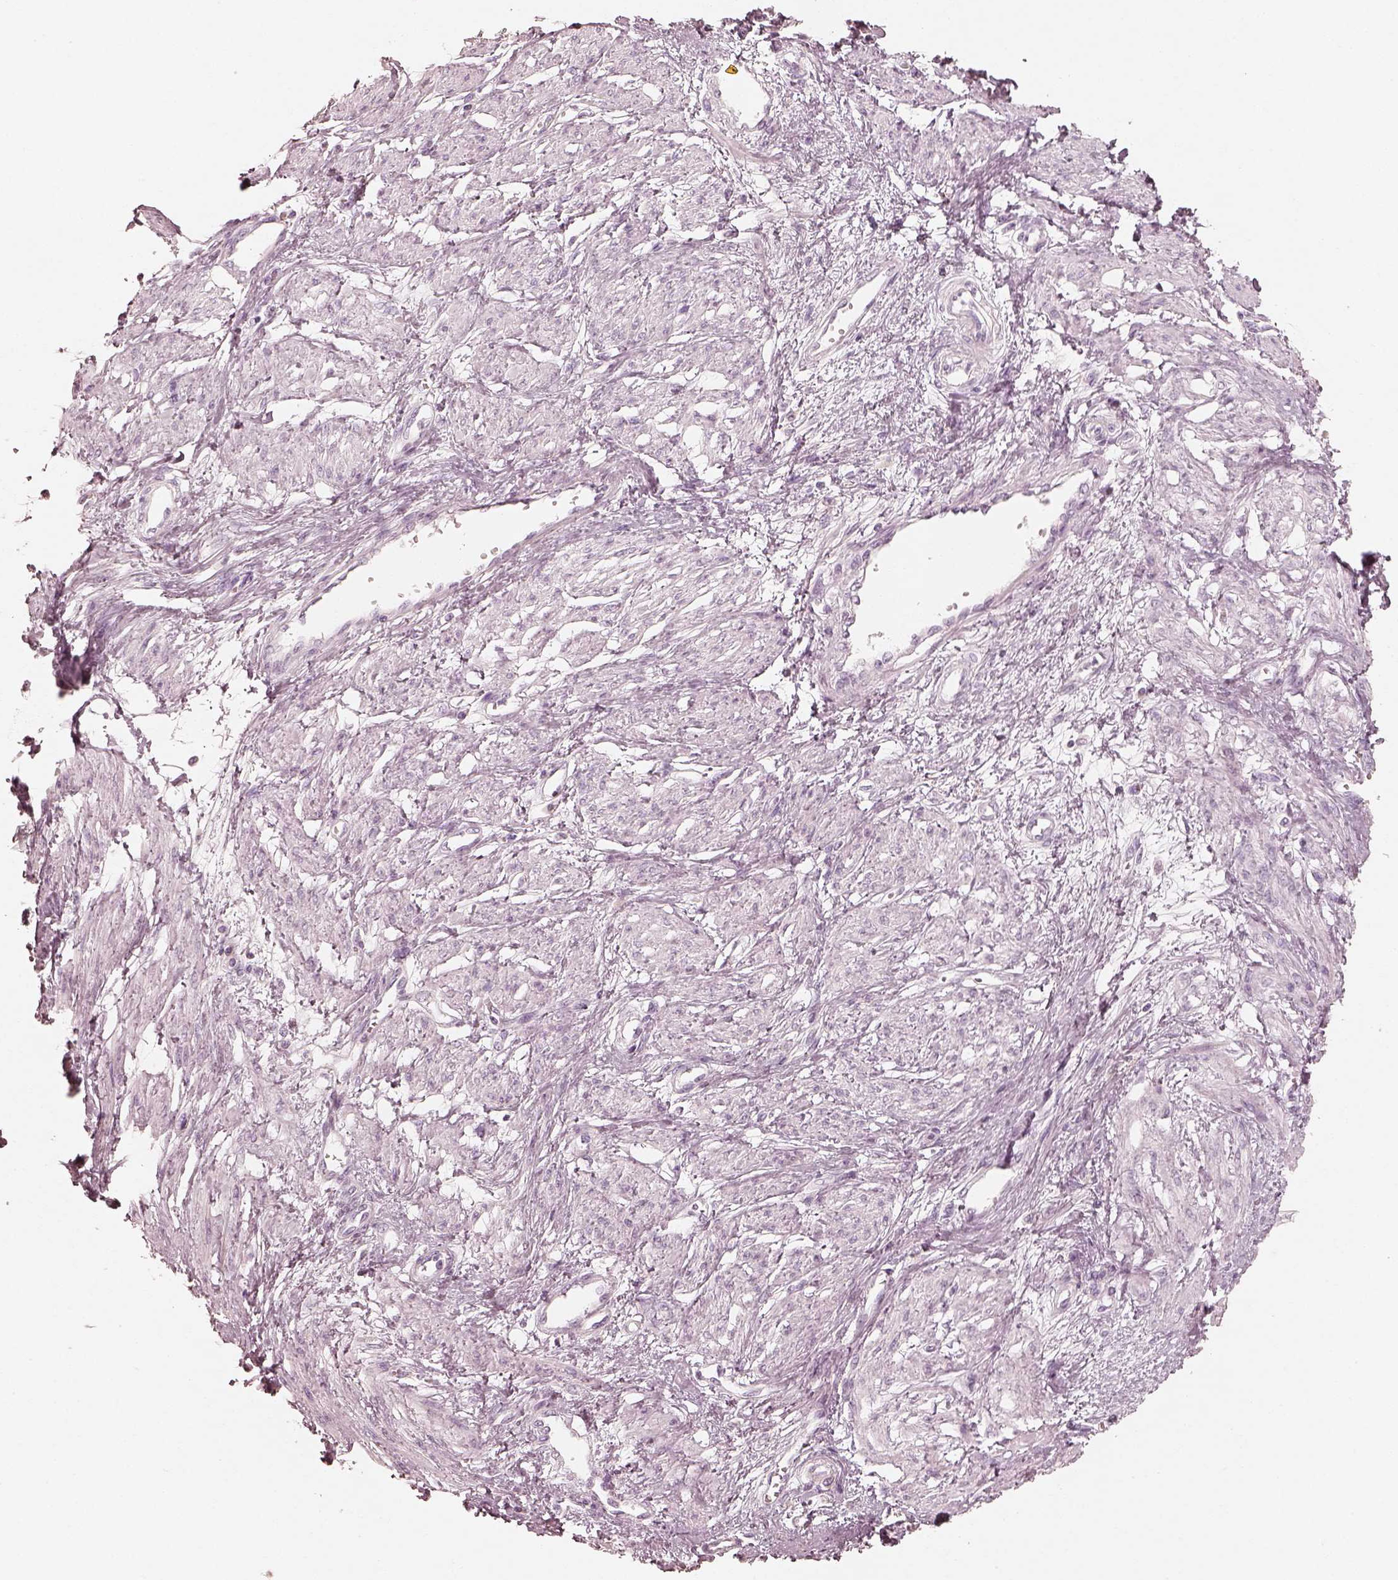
{"staining": {"intensity": "negative", "quantity": "none", "location": "none"}, "tissue": "smooth muscle", "cell_type": "Smooth muscle cells", "image_type": "normal", "snomed": [{"axis": "morphology", "description": "Normal tissue, NOS"}, {"axis": "topography", "description": "Smooth muscle"}, {"axis": "topography", "description": "Uterus"}], "caption": "Immunohistochemical staining of benign smooth muscle reveals no significant positivity in smooth muscle cells.", "gene": "KRT82", "patient": {"sex": "female", "age": 39}}